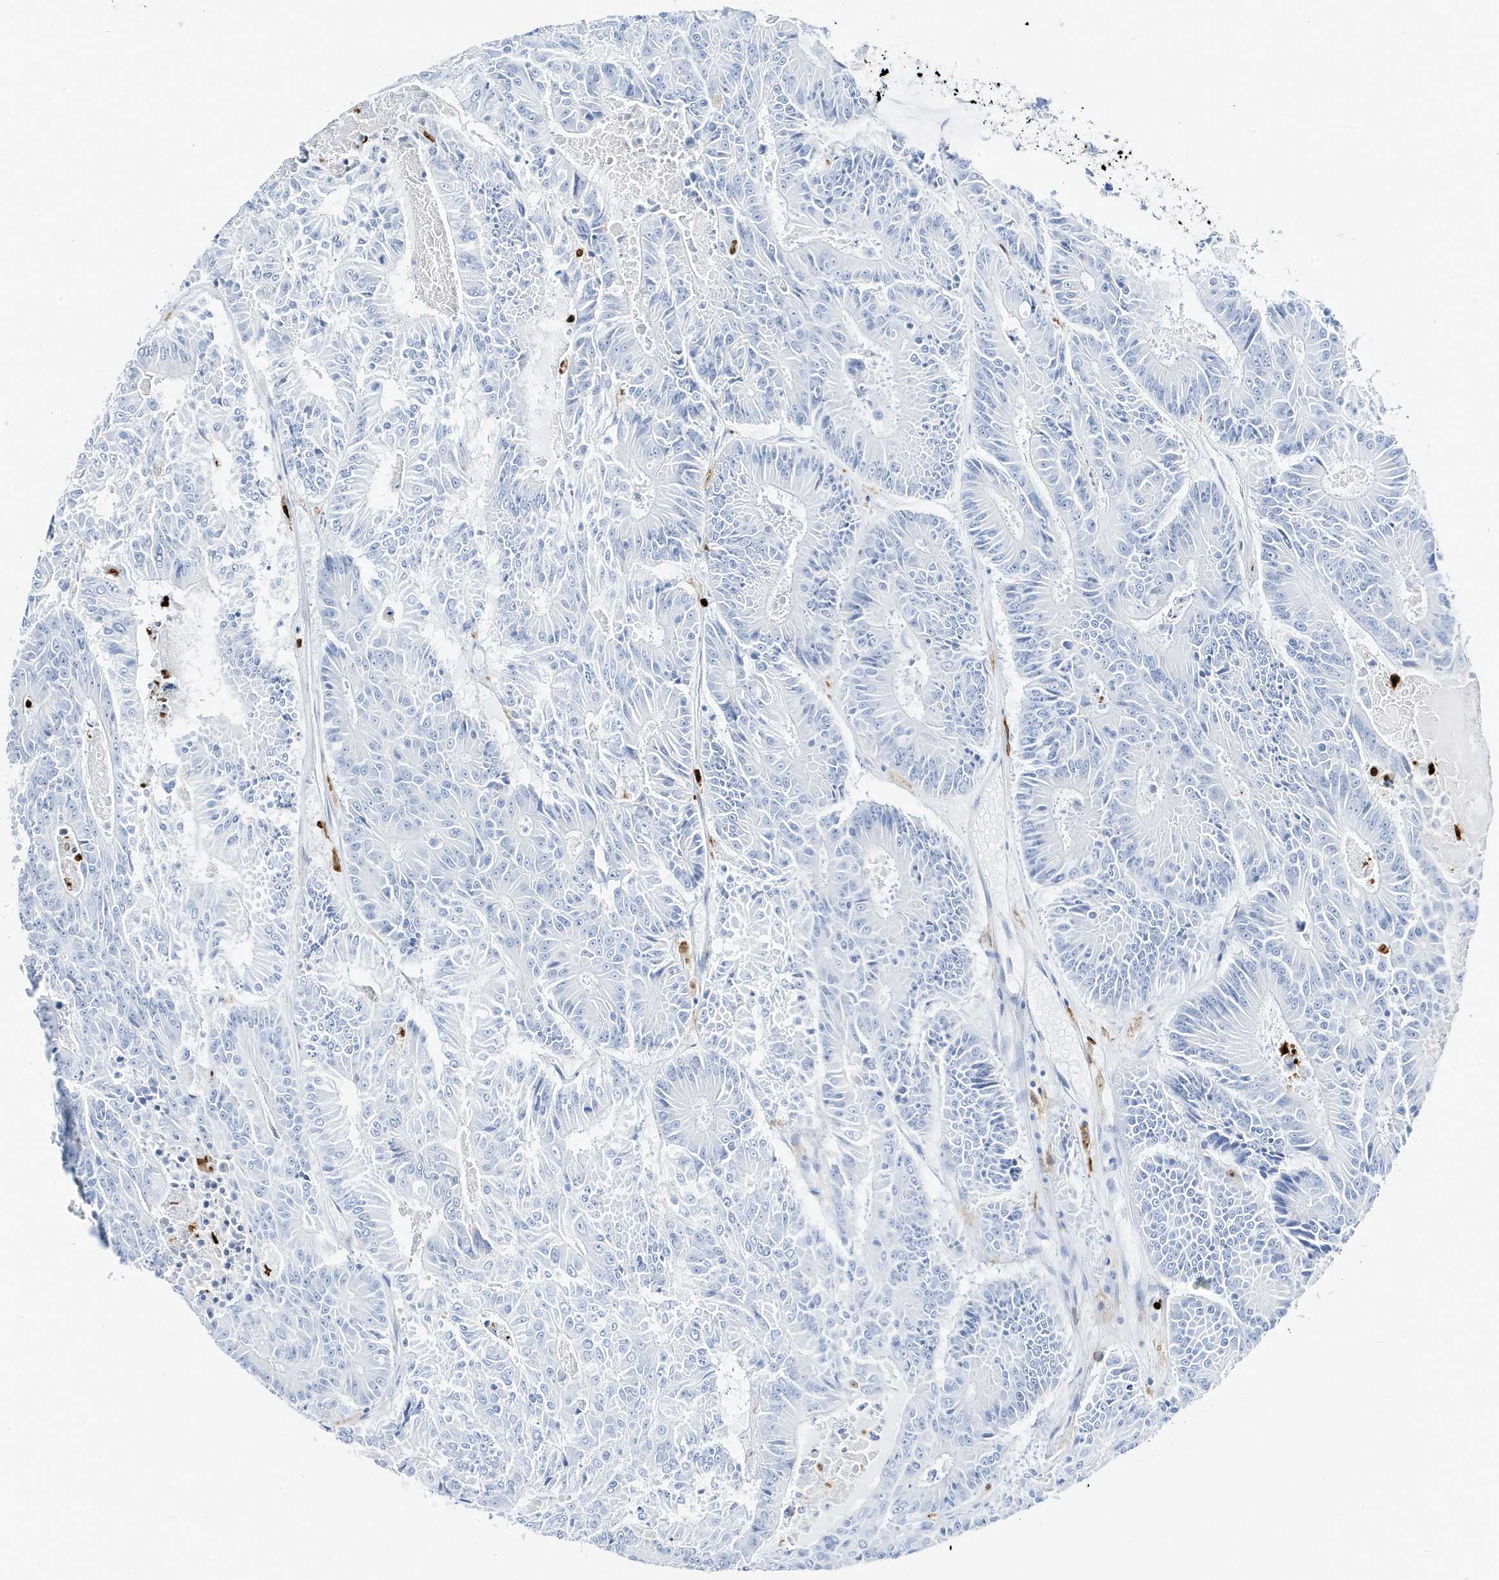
{"staining": {"intensity": "negative", "quantity": "none", "location": "none"}, "tissue": "colorectal cancer", "cell_type": "Tumor cells", "image_type": "cancer", "snomed": [{"axis": "morphology", "description": "Adenocarcinoma, NOS"}, {"axis": "topography", "description": "Colon"}], "caption": "IHC image of neoplastic tissue: colorectal cancer stained with DAB (3,3'-diaminobenzidine) shows no significant protein staining in tumor cells. (Stains: DAB immunohistochemistry with hematoxylin counter stain, Microscopy: brightfield microscopy at high magnification).", "gene": "MNDA", "patient": {"sex": "male", "age": 83}}